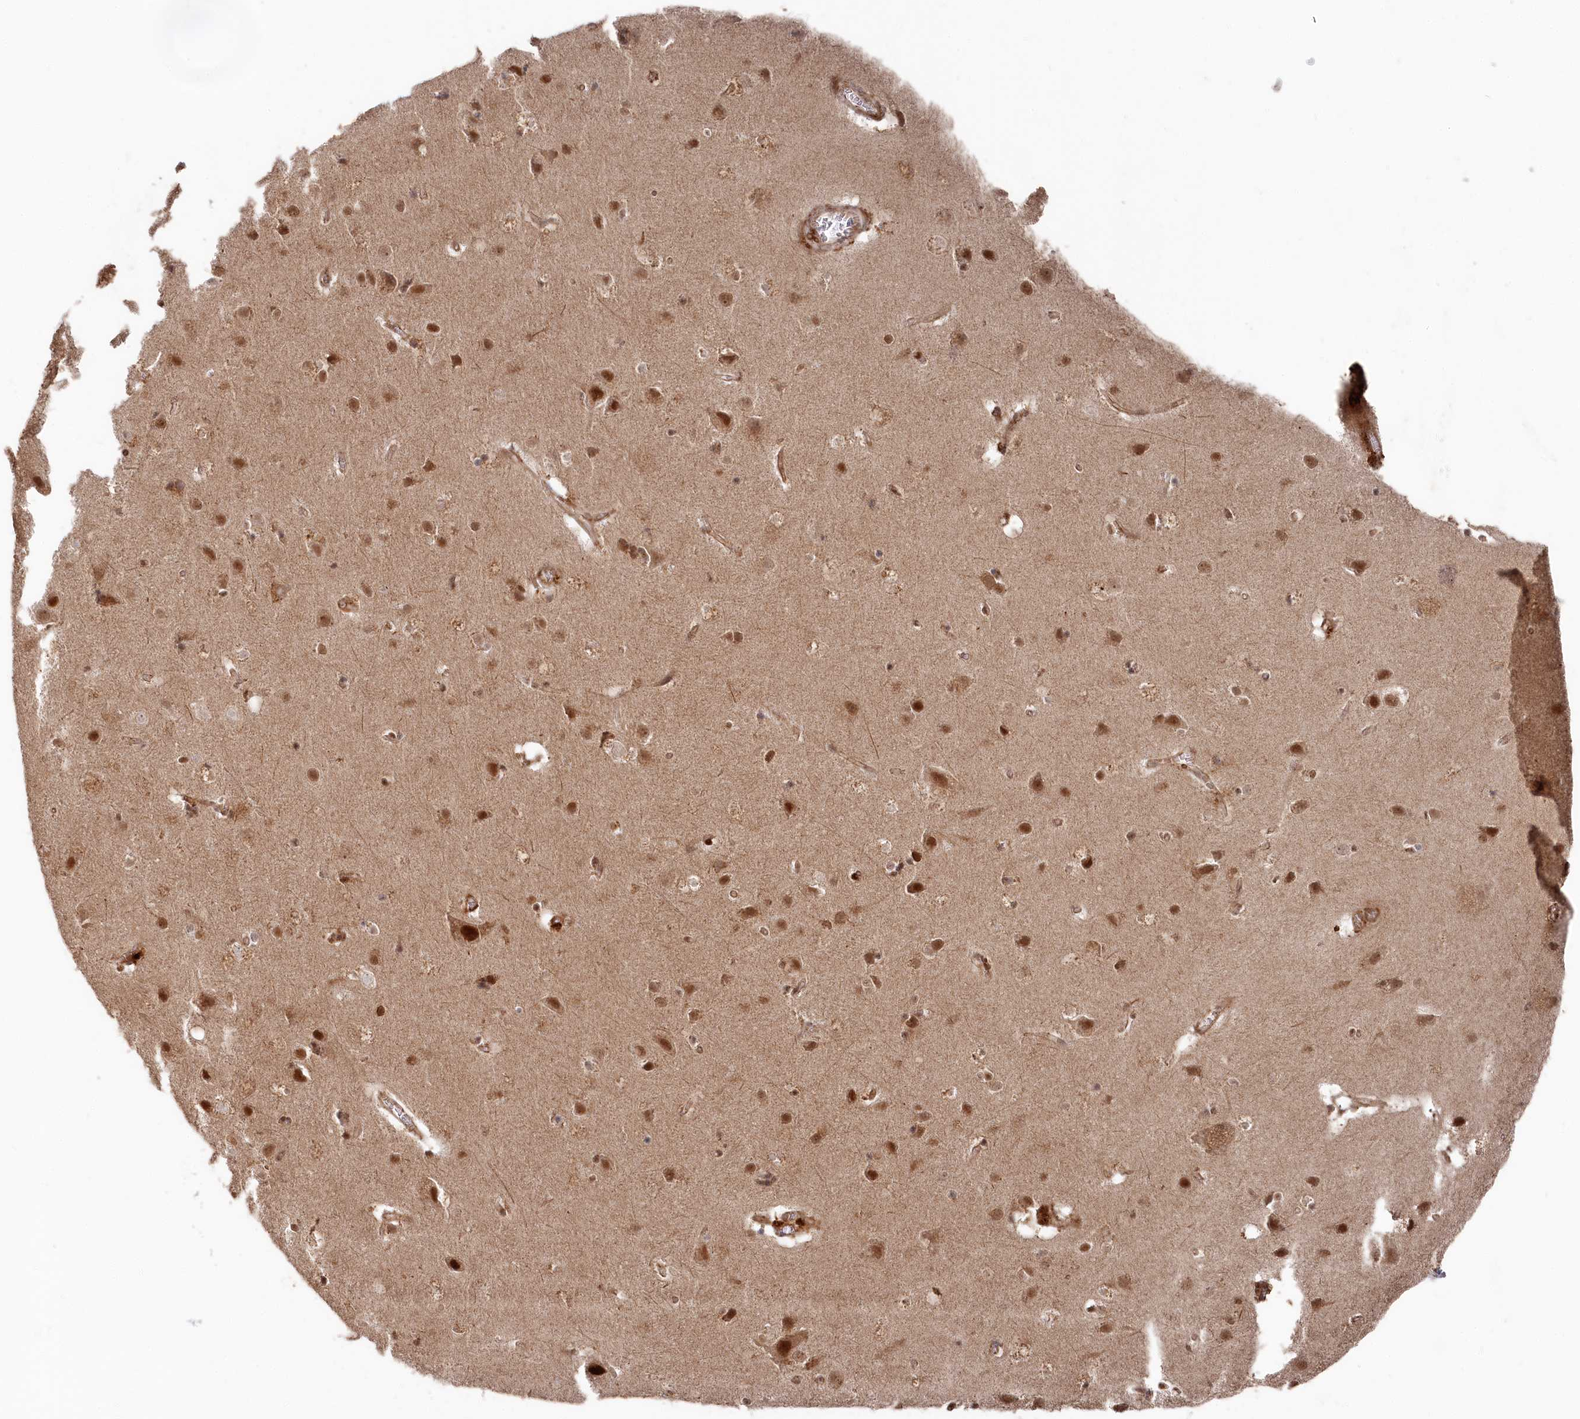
{"staining": {"intensity": "moderate", "quantity": "25%-75%", "location": "cytoplasmic/membranous,nuclear"}, "tissue": "cerebral cortex", "cell_type": "Endothelial cells", "image_type": "normal", "snomed": [{"axis": "morphology", "description": "Normal tissue, NOS"}, {"axis": "topography", "description": "Cerebral cortex"}], "caption": "Immunohistochemistry (IHC) of normal cerebral cortex exhibits medium levels of moderate cytoplasmic/membranous,nuclear expression in about 25%-75% of endothelial cells.", "gene": "POLR3A", "patient": {"sex": "male", "age": 54}}